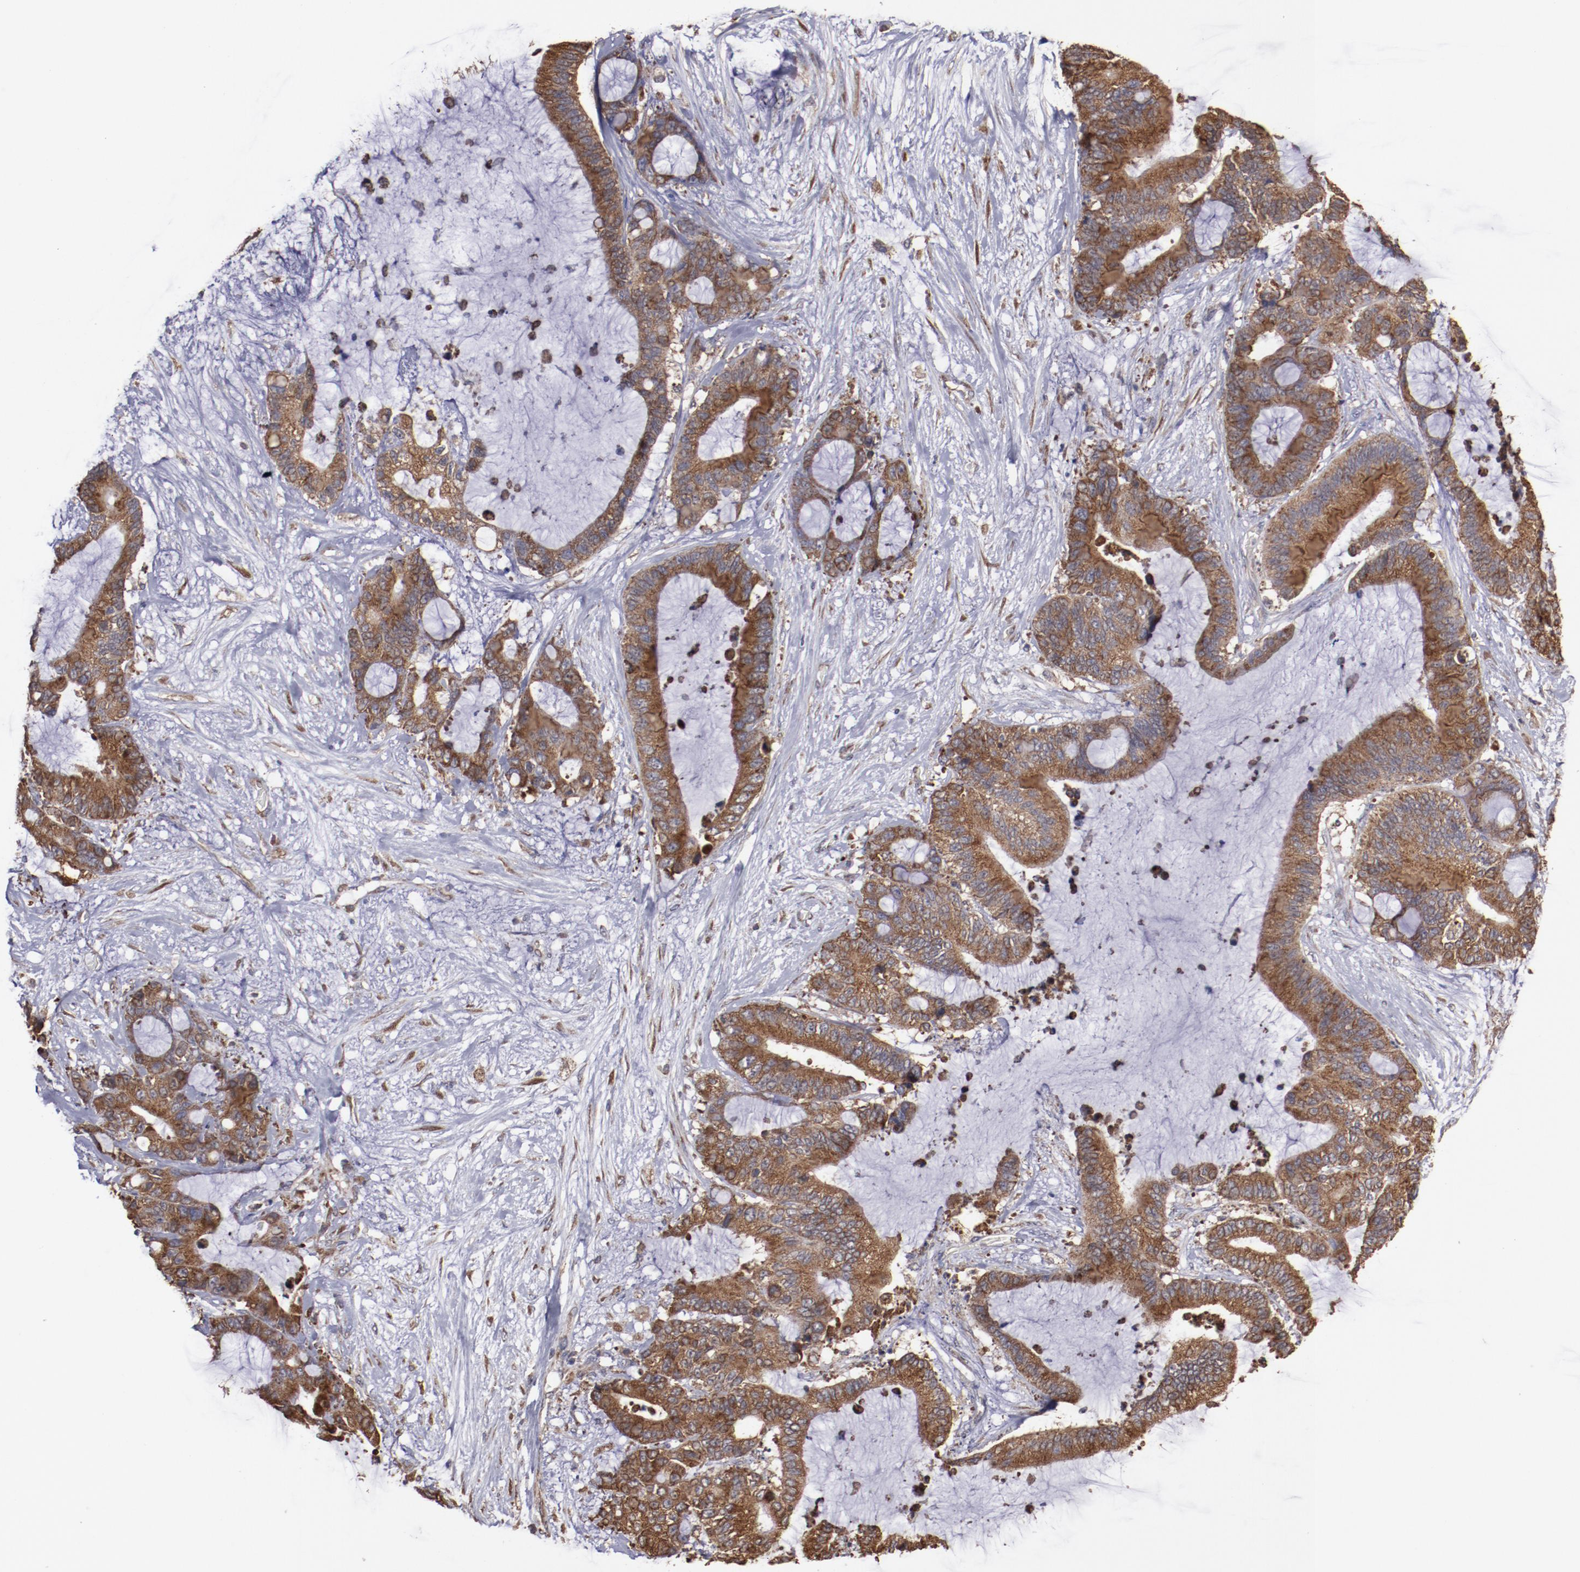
{"staining": {"intensity": "strong", "quantity": ">75%", "location": "cytoplasmic/membranous"}, "tissue": "liver cancer", "cell_type": "Tumor cells", "image_type": "cancer", "snomed": [{"axis": "morphology", "description": "Cholangiocarcinoma"}, {"axis": "topography", "description": "Liver"}], "caption": "Tumor cells show strong cytoplasmic/membranous positivity in about >75% of cells in liver cancer. The protein of interest is stained brown, and the nuclei are stained in blue (DAB IHC with brightfield microscopy, high magnification).", "gene": "RPS4Y1", "patient": {"sex": "female", "age": 73}}